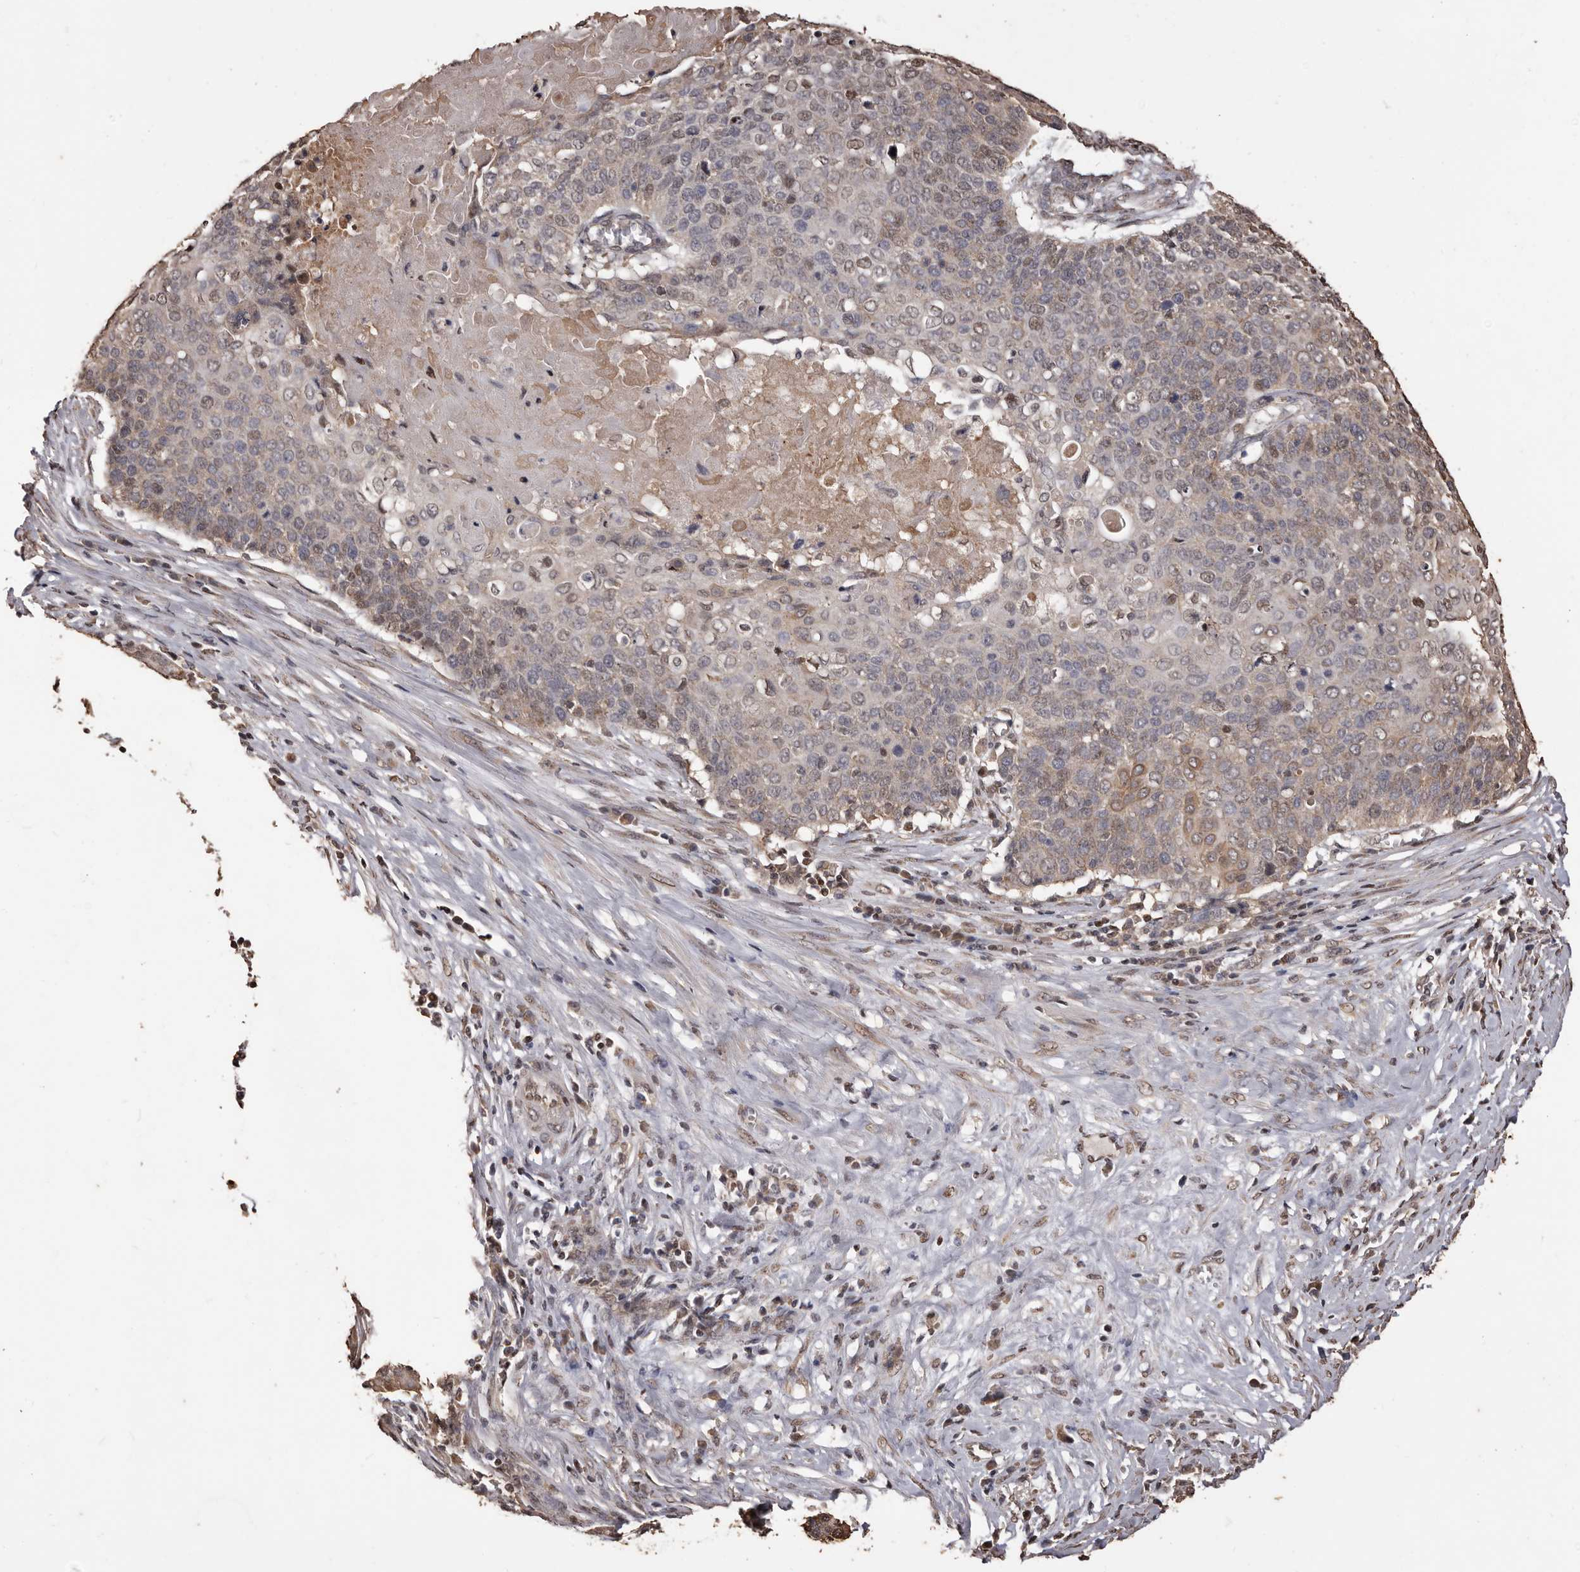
{"staining": {"intensity": "weak", "quantity": "25%-75%", "location": "cytoplasmic/membranous"}, "tissue": "cervical cancer", "cell_type": "Tumor cells", "image_type": "cancer", "snomed": [{"axis": "morphology", "description": "Squamous cell carcinoma, NOS"}, {"axis": "topography", "description": "Cervix"}], "caption": "Approximately 25%-75% of tumor cells in cervical cancer (squamous cell carcinoma) display weak cytoplasmic/membranous protein staining as visualized by brown immunohistochemical staining.", "gene": "NAV1", "patient": {"sex": "female", "age": 39}}